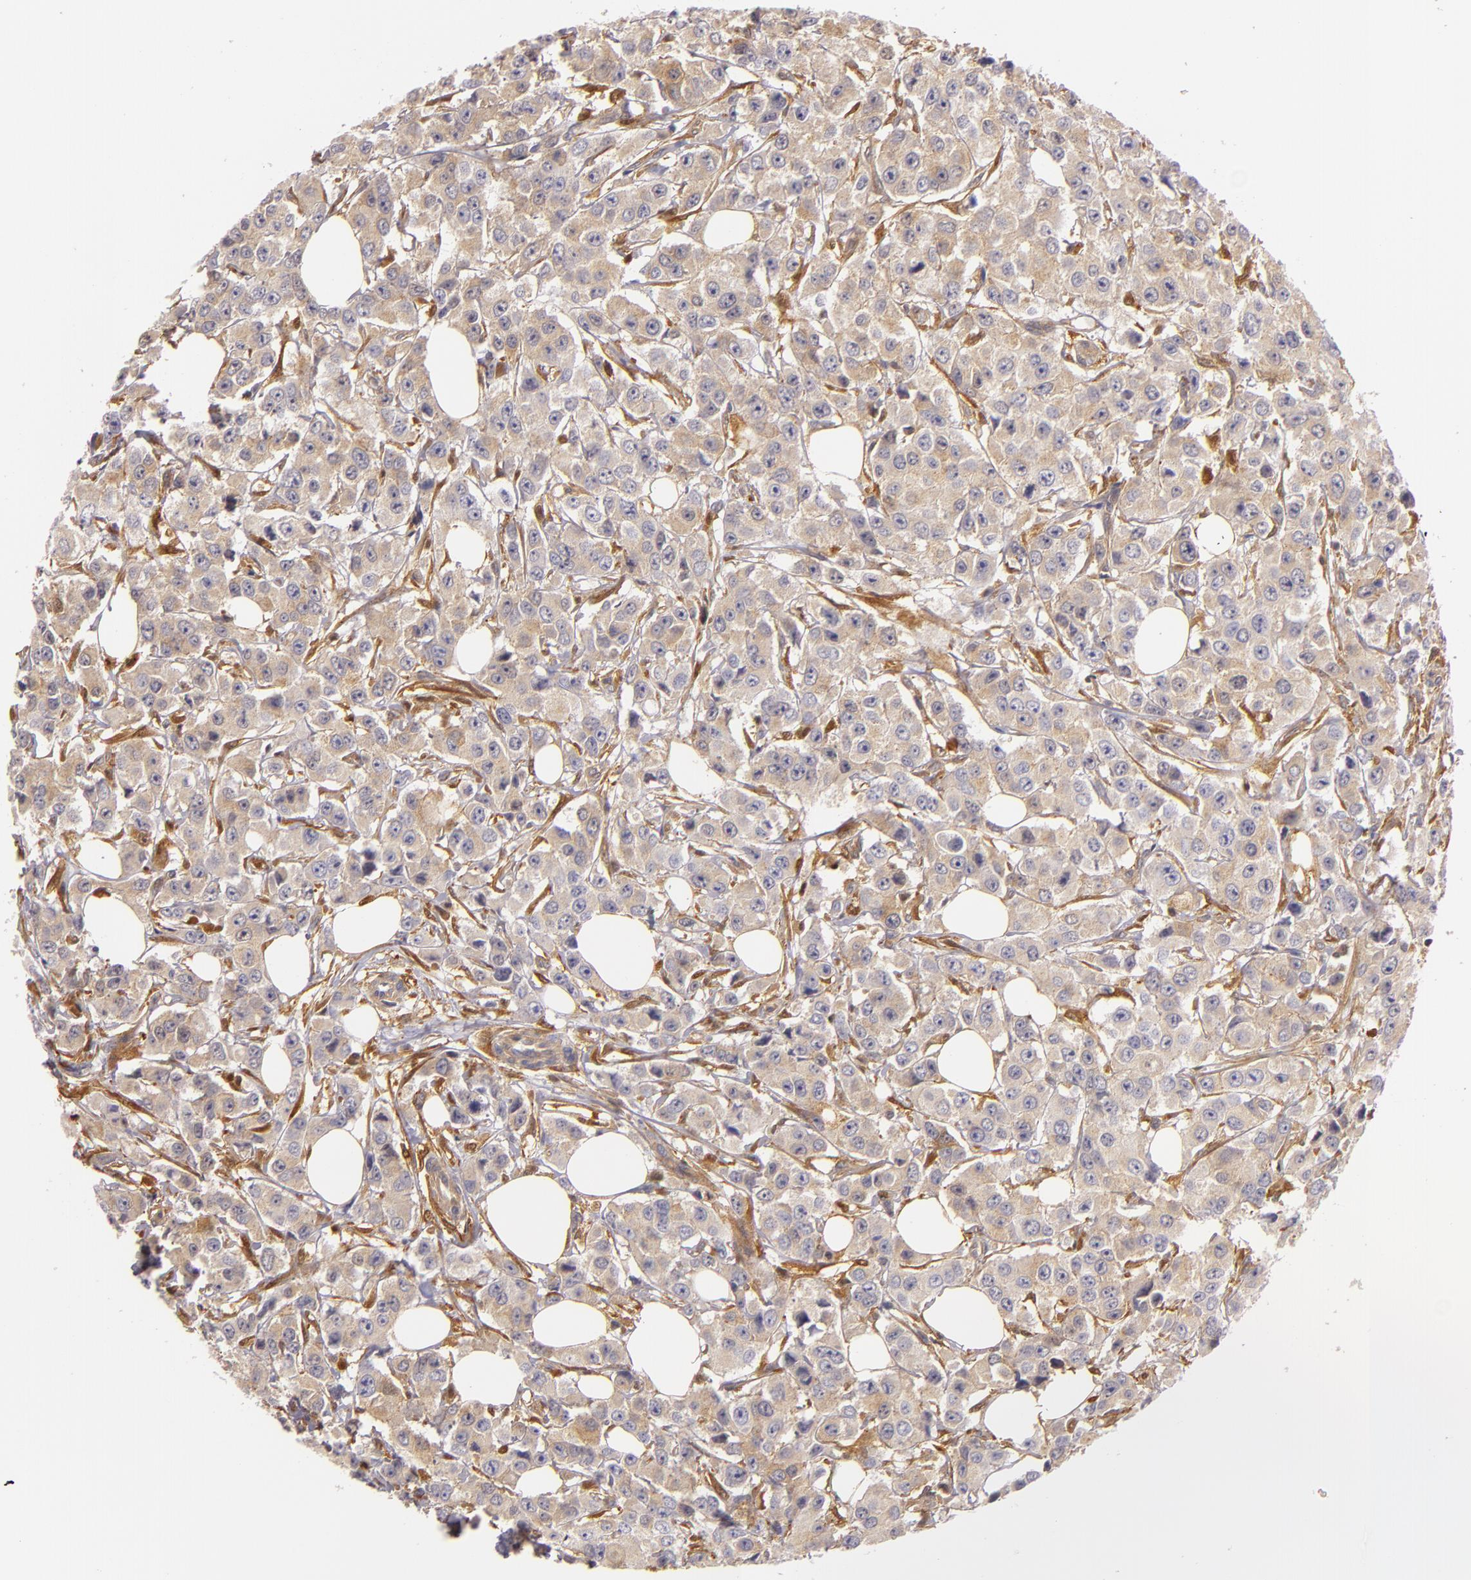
{"staining": {"intensity": "weak", "quantity": ">75%", "location": "cytoplasmic/membranous"}, "tissue": "breast cancer", "cell_type": "Tumor cells", "image_type": "cancer", "snomed": [{"axis": "morphology", "description": "Duct carcinoma"}, {"axis": "topography", "description": "Breast"}], "caption": "Immunohistochemical staining of human breast cancer exhibits low levels of weak cytoplasmic/membranous protein positivity in about >75% of tumor cells.", "gene": "TOM1", "patient": {"sex": "female", "age": 58}}